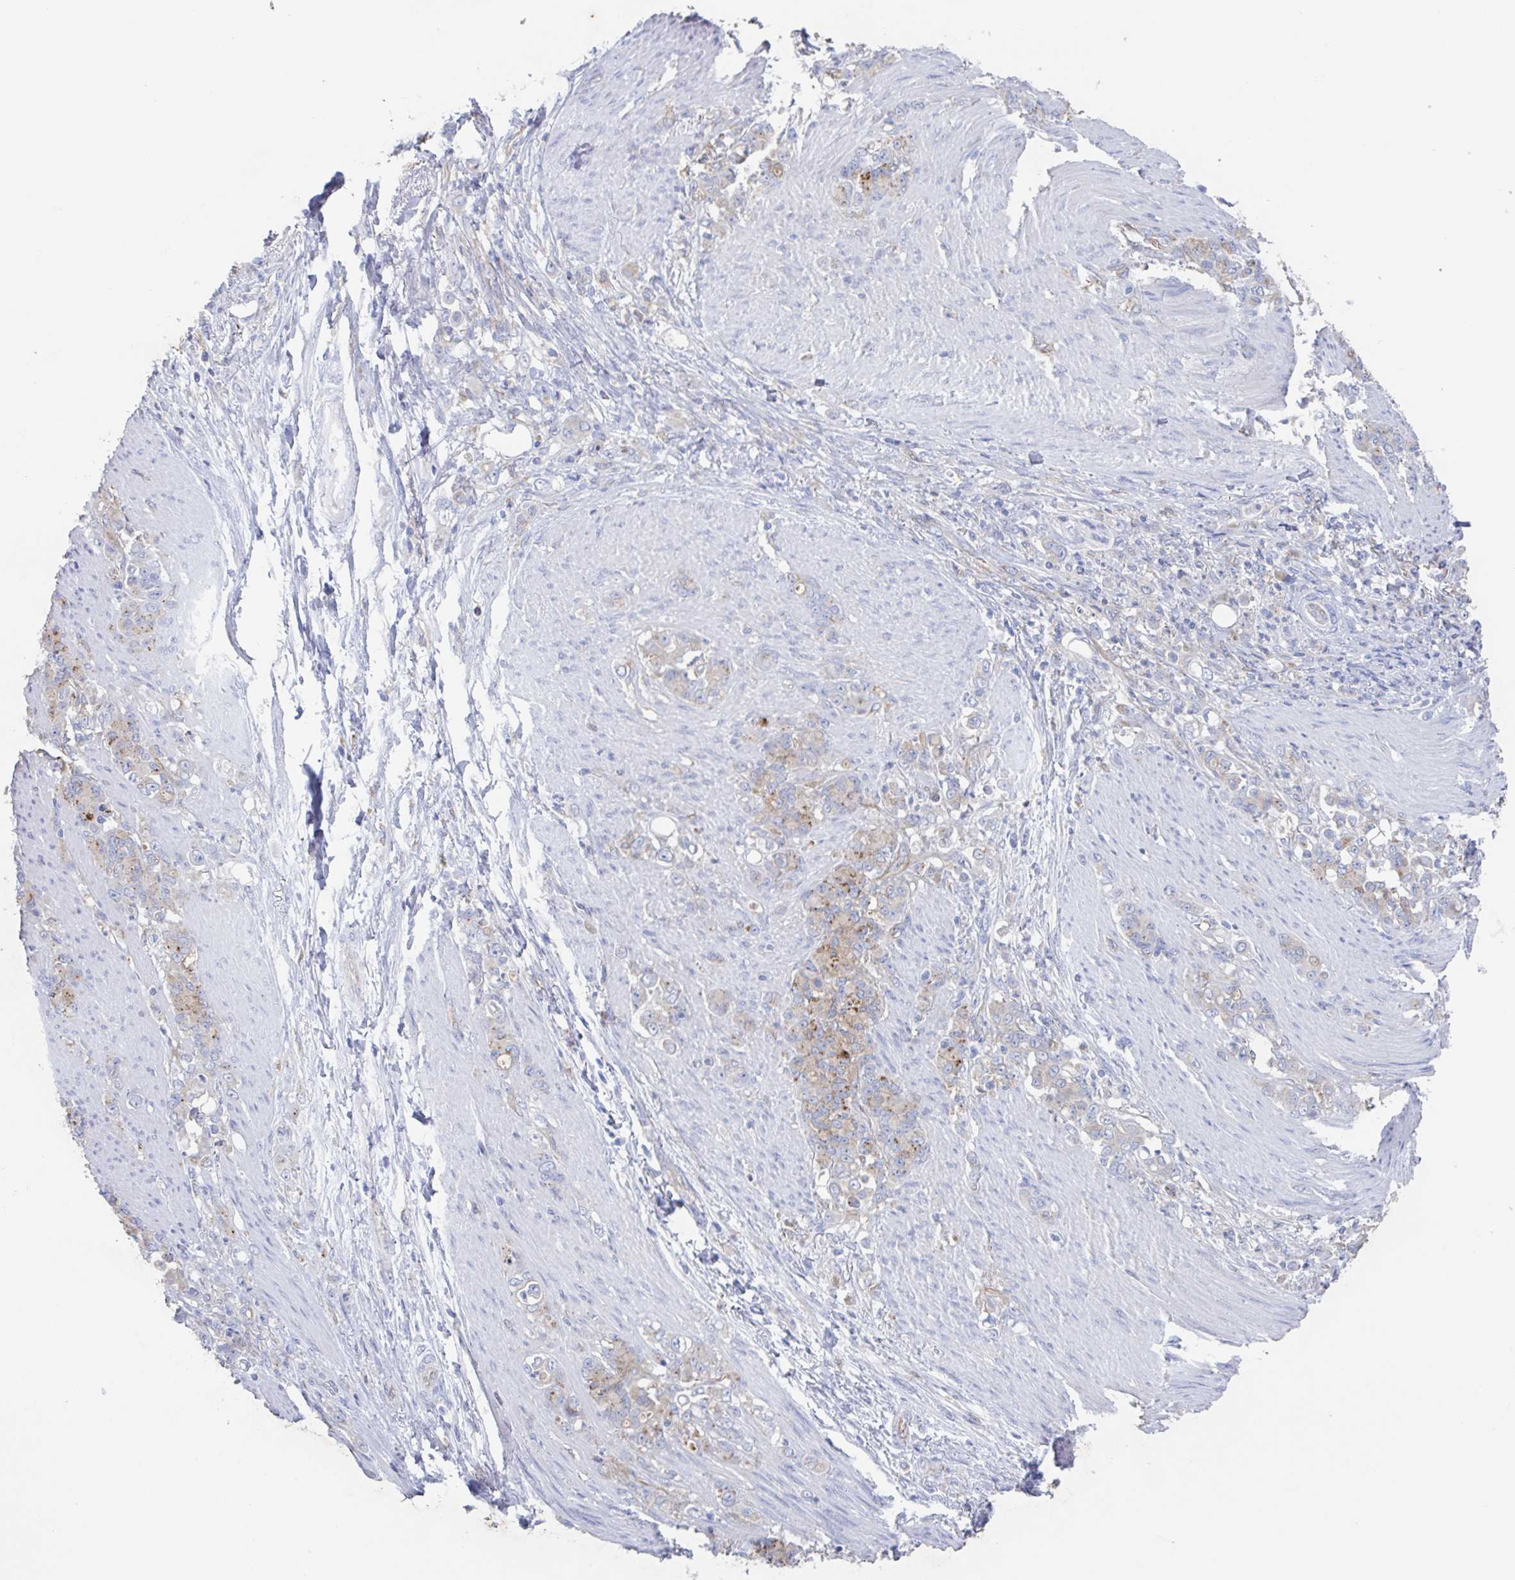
{"staining": {"intensity": "moderate", "quantity": "<25%", "location": "cytoplasmic/membranous"}, "tissue": "stomach cancer", "cell_type": "Tumor cells", "image_type": "cancer", "snomed": [{"axis": "morphology", "description": "Adenocarcinoma, NOS"}, {"axis": "topography", "description": "Stomach"}], "caption": "Immunohistochemical staining of human stomach cancer (adenocarcinoma) shows low levels of moderate cytoplasmic/membranous protein expression in about <25% of tumor cells.", "gene": "MANBA", "patient": {"sex": "female", "age": 79}}